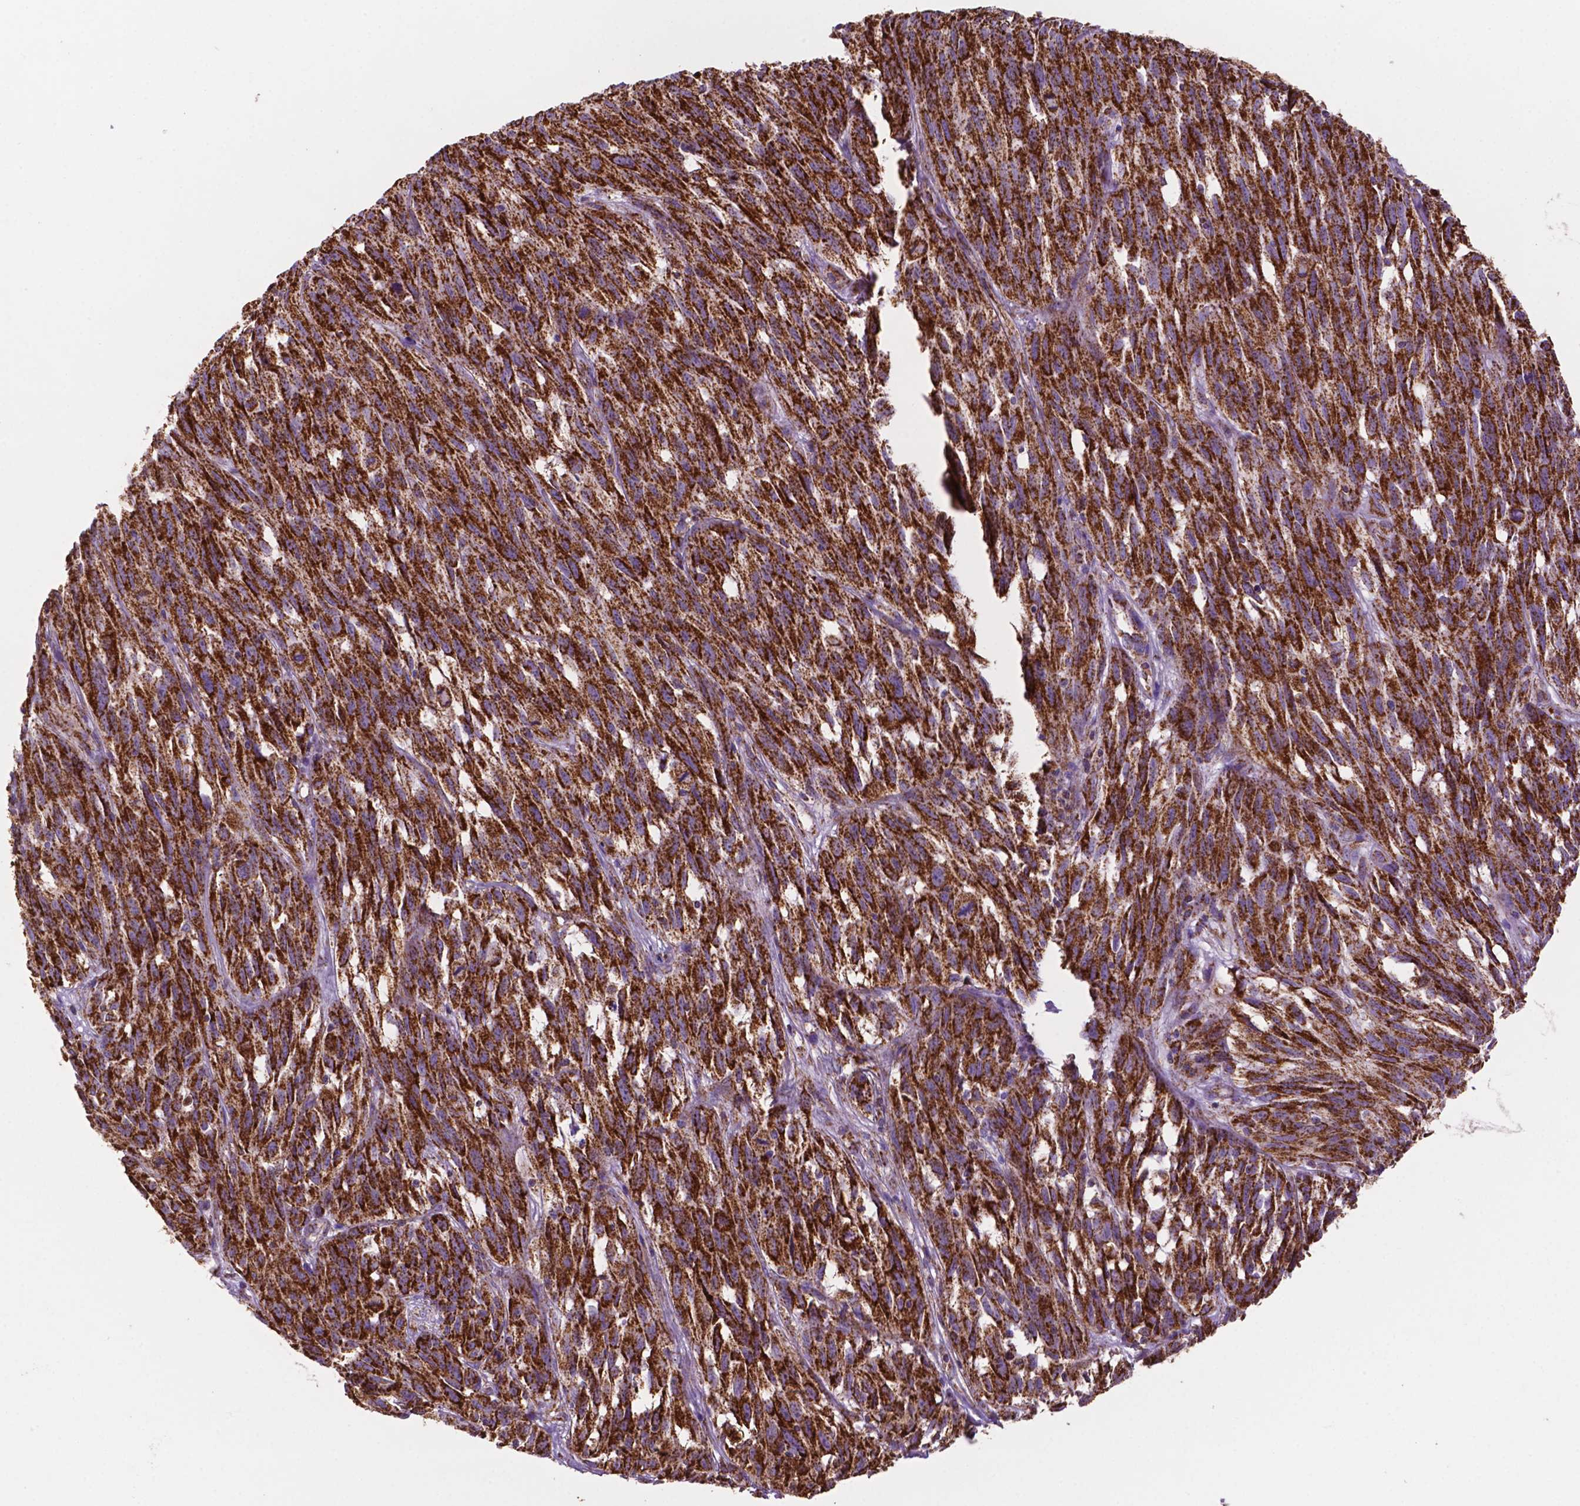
{"staining": {"intensity": "strong", "quantity": ">75%", "location": "cytoplasmic/membranous"}, "tissue": "melanoma", "cell_type": "Tumor cells", "image_type": "cancer", "snomed": [{"axis": "morphology", "description": "Malignant melanoma, NOS"}, {"axis": "topography", "description": "Vulva, labia, clitoris and Bartholin´s gland, NO"}], "caption": "Brown immunohistochemical staining in melanoma demonstrates strong cytoplasmic/membranous staining in approximately >75% of tumor cells.", "gene": "HSPD1", "patient": {"sex": "female", "age": 75}}